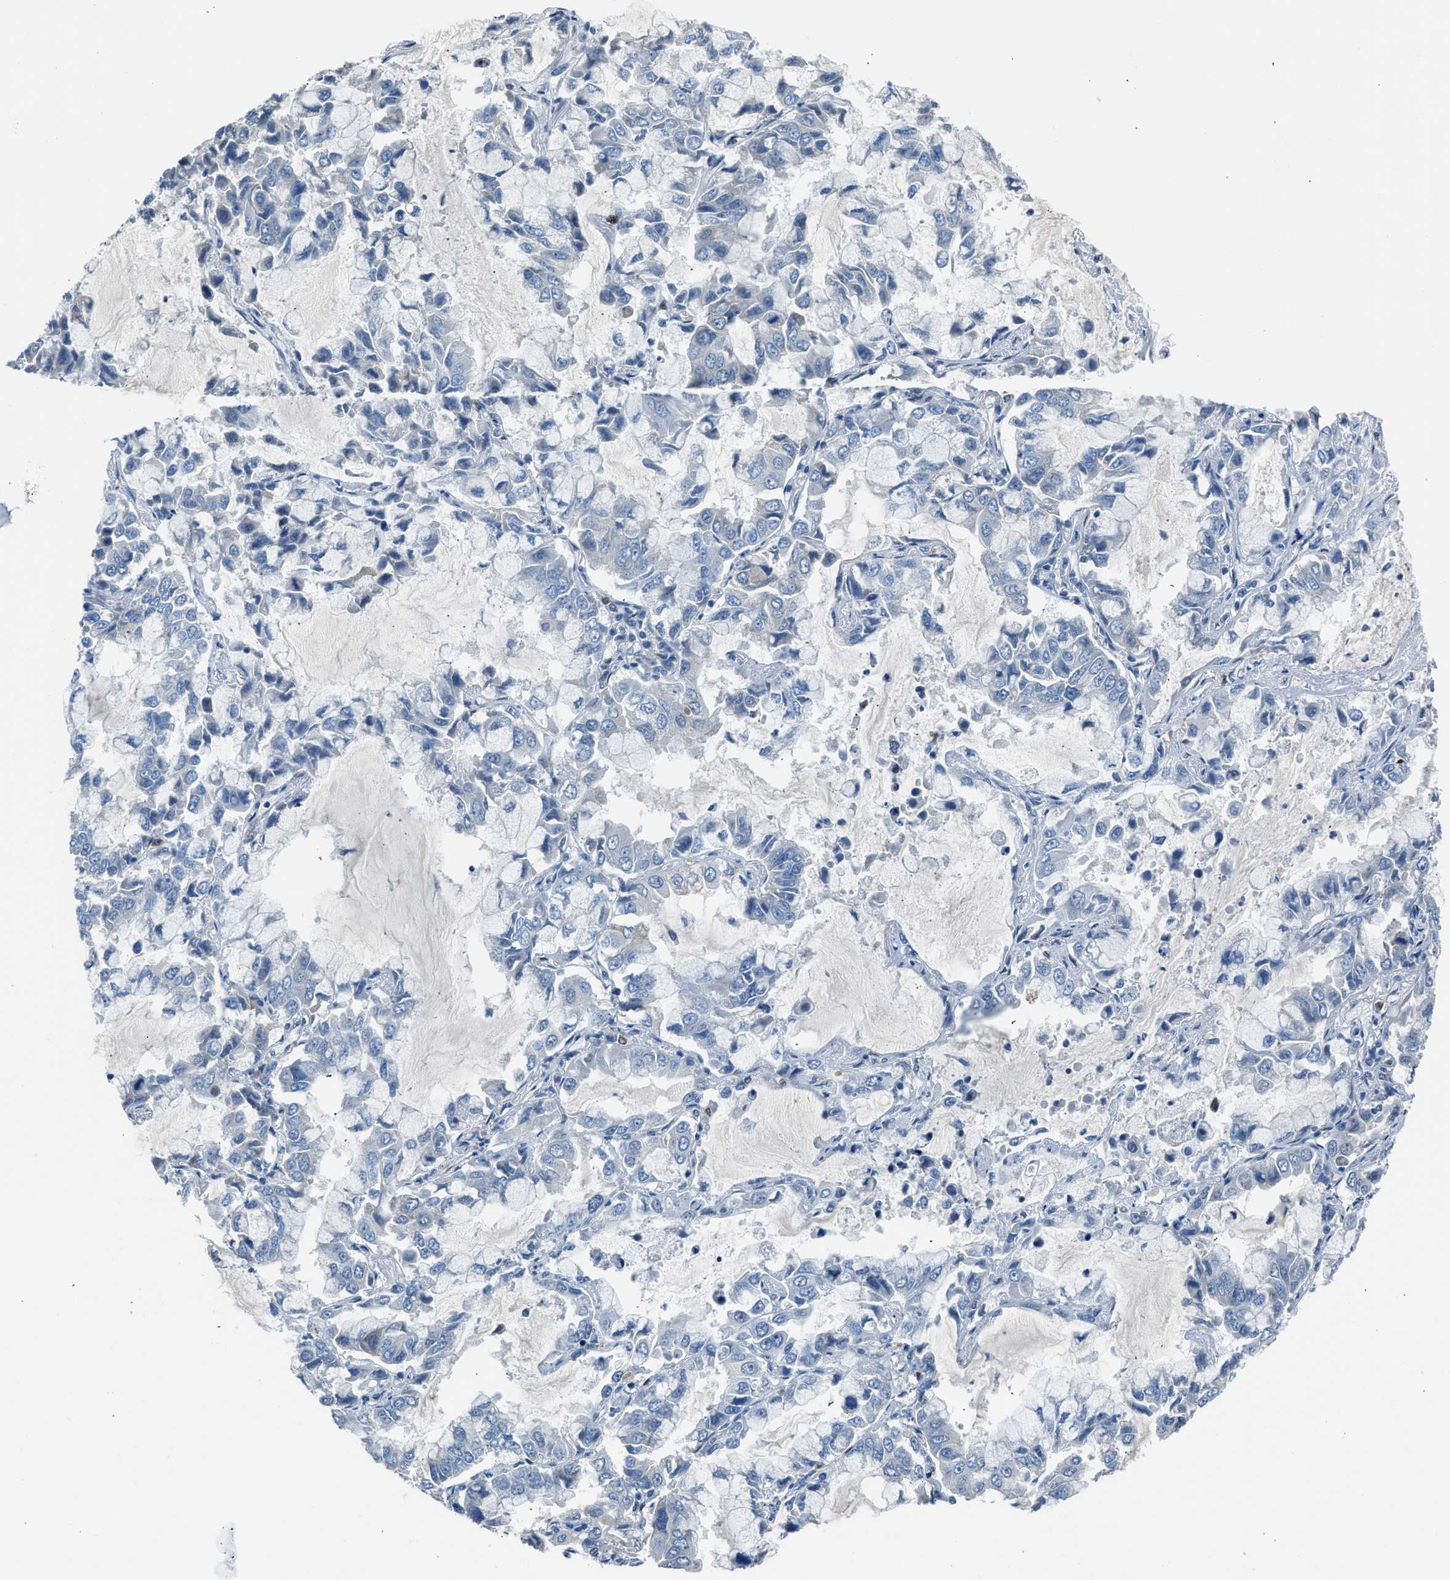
{"staining": {"intensity": "negative", "quantity": "none", "location": "none"}, "tissue": "lung cancer", "cell_type": "Tumor cells", "image_type": "cancer", "snomed": [{"axis": "morphology", "description": "Adenocarcinoma, NOS"}, {"axis": "topography", "description": "Lung"}], "caption": "The immunohistochemistry image has no significant staining in tumor cells of adenocarcinoma (lung) tissue.", "gene": "RNF41", "patient": {"sex": "male", "age": 64}}